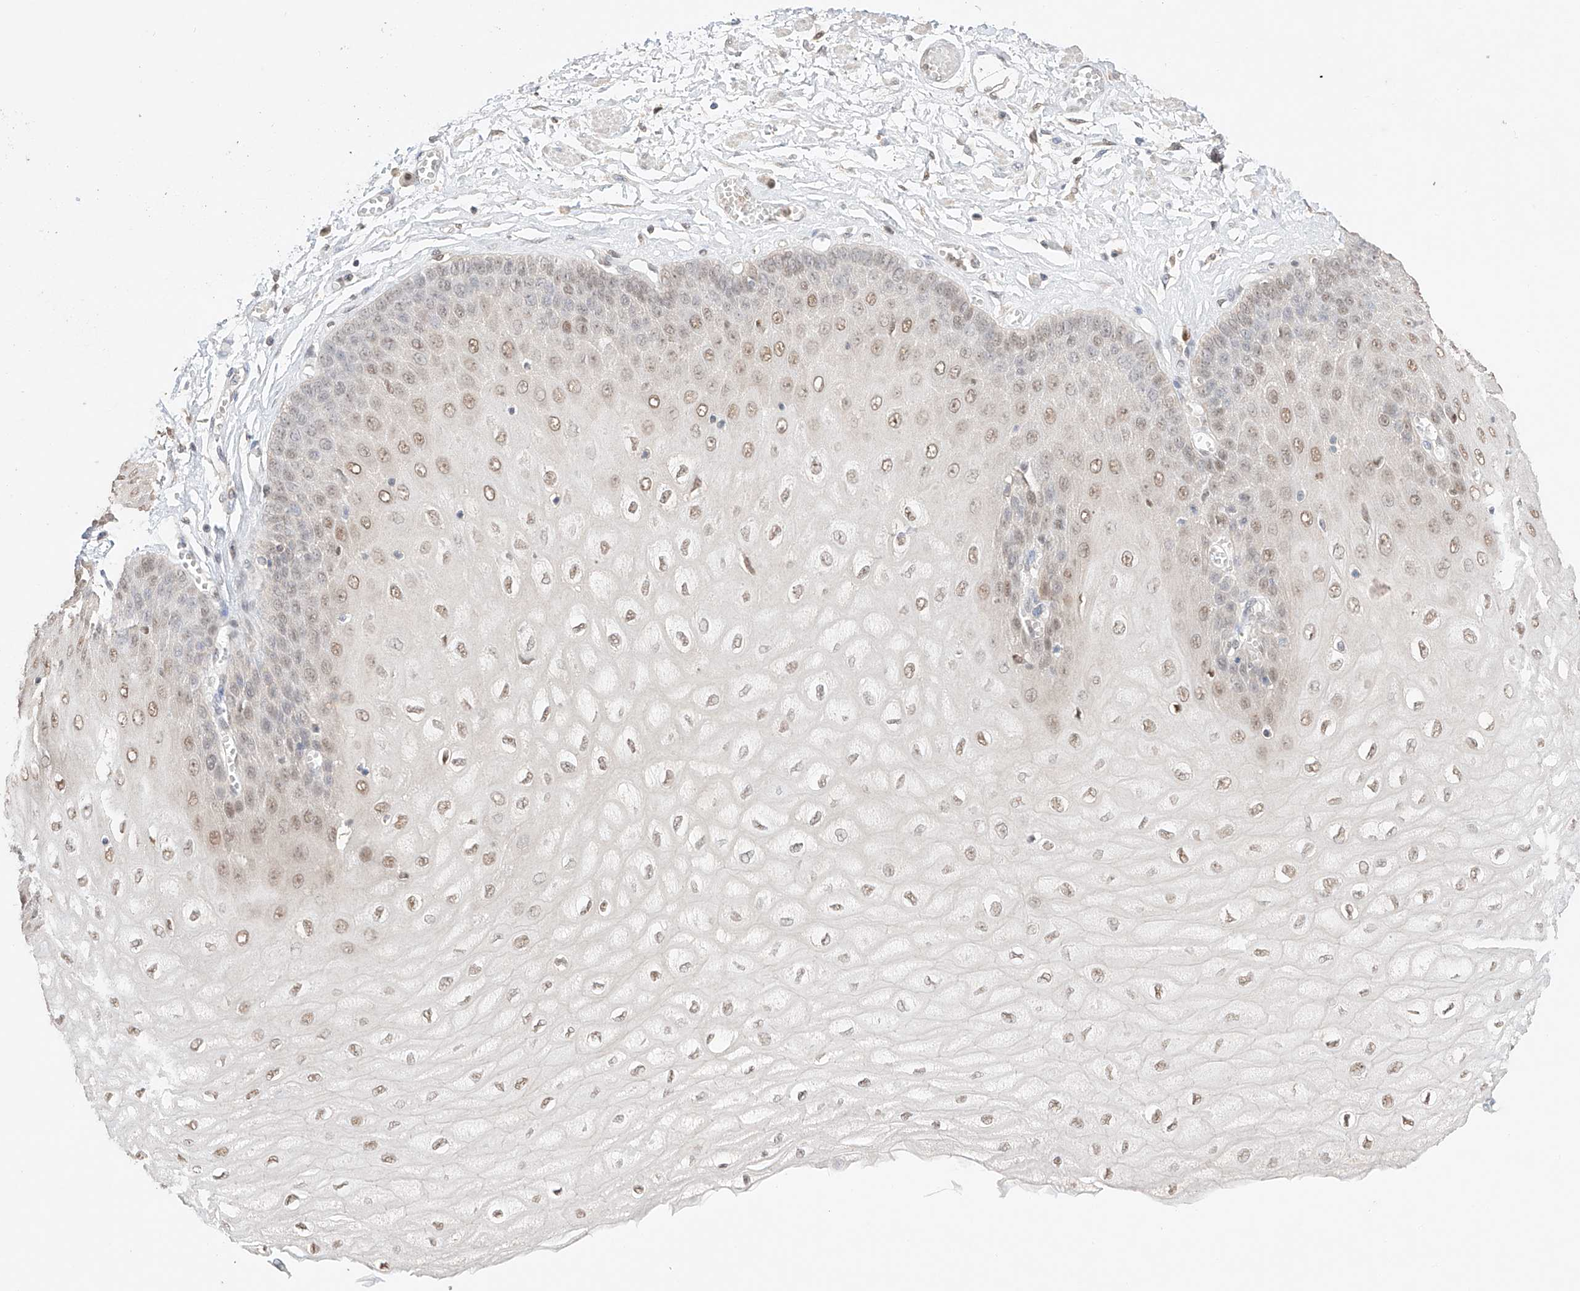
{"staining": {"intensity": "weak", "quantity": "25%-75%", "location": "nuclear"}, "tissue": "esophagus", "cell_type": "Squamous epithelial cells", "image_type": "normal", "snomed": [{"axis": "morphology", "description": "Normal tissue, NOS"}, {"axis": "topography", "description": "Esophagus"}], "caption": "A low amount of weak nuclear positivity is present in about 25%-75% of squamous epithelial cells in normal esophagus. The staining is performed using DAB (3,3'-diaminobenzidine) brown chromogen to label protein expression. The nuclei are counter-stained blue using hematoxylin.", "gene": "APIP", "patient": {"sex": "male", "age": 60}}